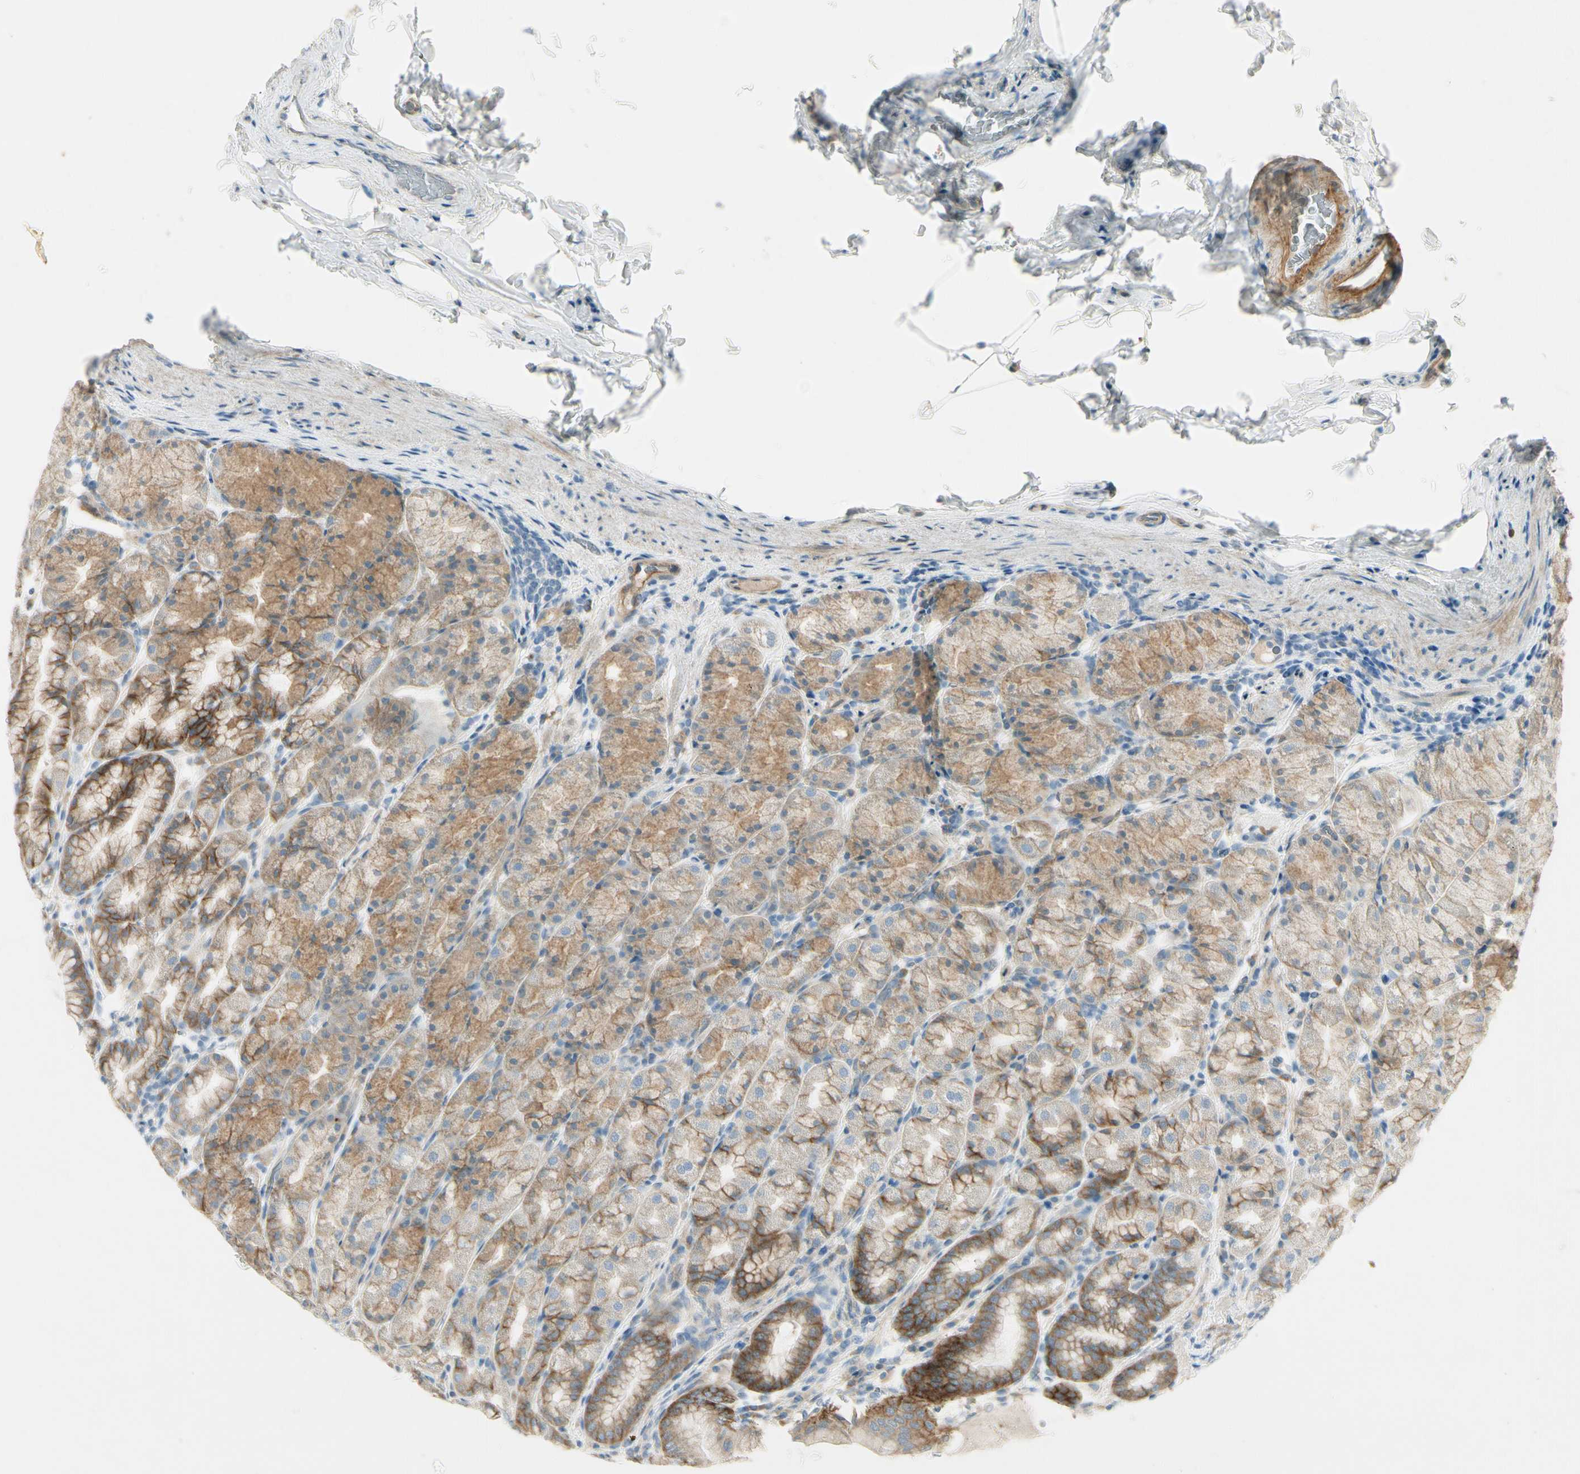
{"staining": {"intensity": "strong", "quantity": ">75%", "location": "cytoplasmic/membranous"}, "tissue": "stomach", "cell_type": "Glandular cells", "image_type": "normal", "snomed": [{"axis": "morphology", "description": "Normal tissue, NOS"}, {"axis": "topography", "description": "Stomach, upper"}], "caption": "Strong cytoplasmic/membranous protein positivity is identified in about >75% of glandular cells in stomach.", "gene": "ITGA3", "patient": {"sex": "male", "age": 68}}